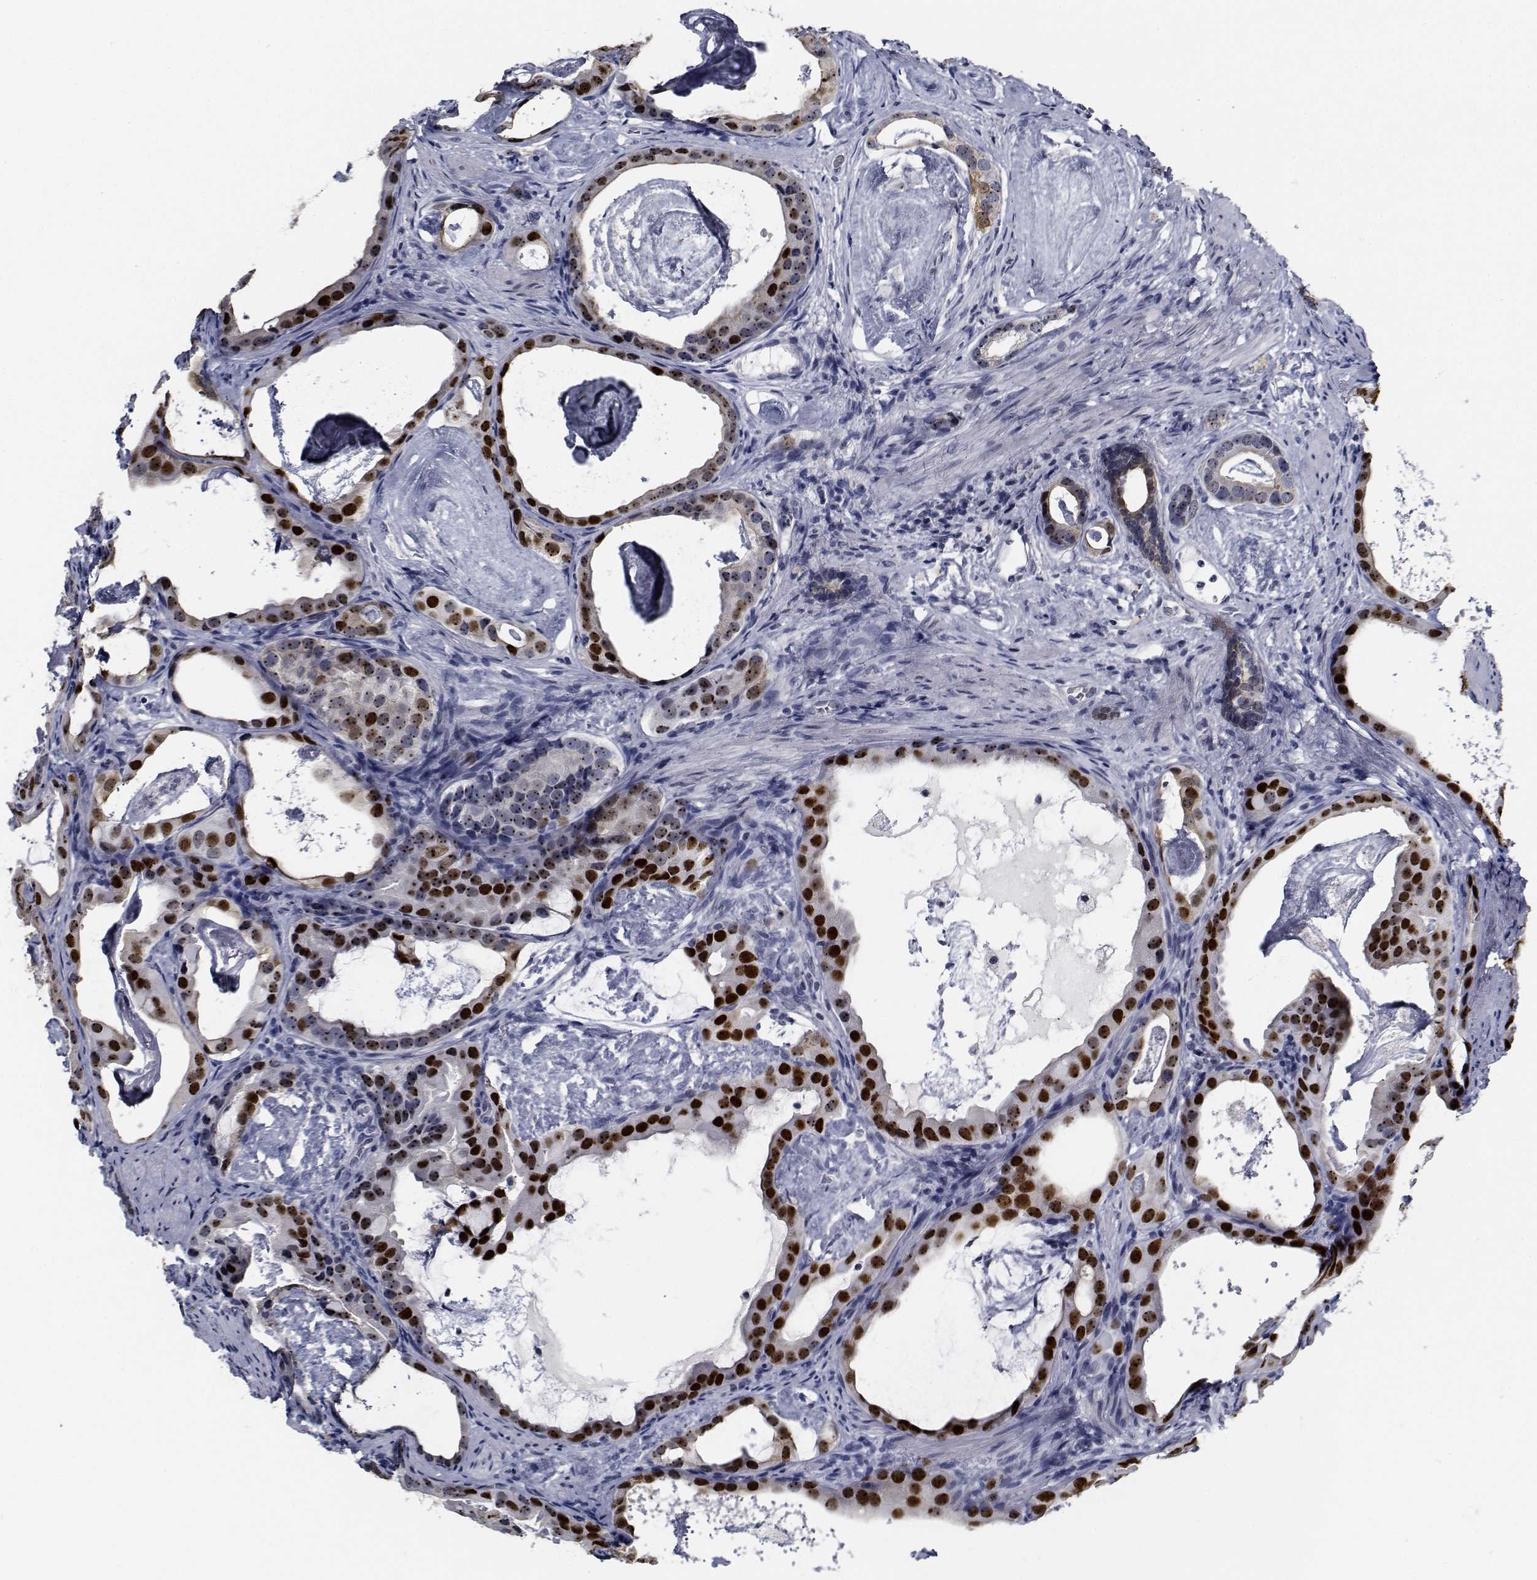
{"staining": {"intensity": "strong", "quantity": "25%-75%", "location": "nuclear"}, "tissue": "prostate cancer", "cell_type": "Tumor cells", "image_type": "cancer", "snomed": [{"axis": "morphology", "description": "Adenocarcinoma, Low grade"}, {"axis": "topography", "description": "Prostate and seminal vesicle, NOS"}], "caption": "Immunohistochemical staining of adenocarcinoma (low-grade) (prostate) displays high levels of strong nuclear protein positivity in approximately 25%-75% of tumor cells.", "gene": "NVL", "patient": {"sex": "male", "age": 71}}